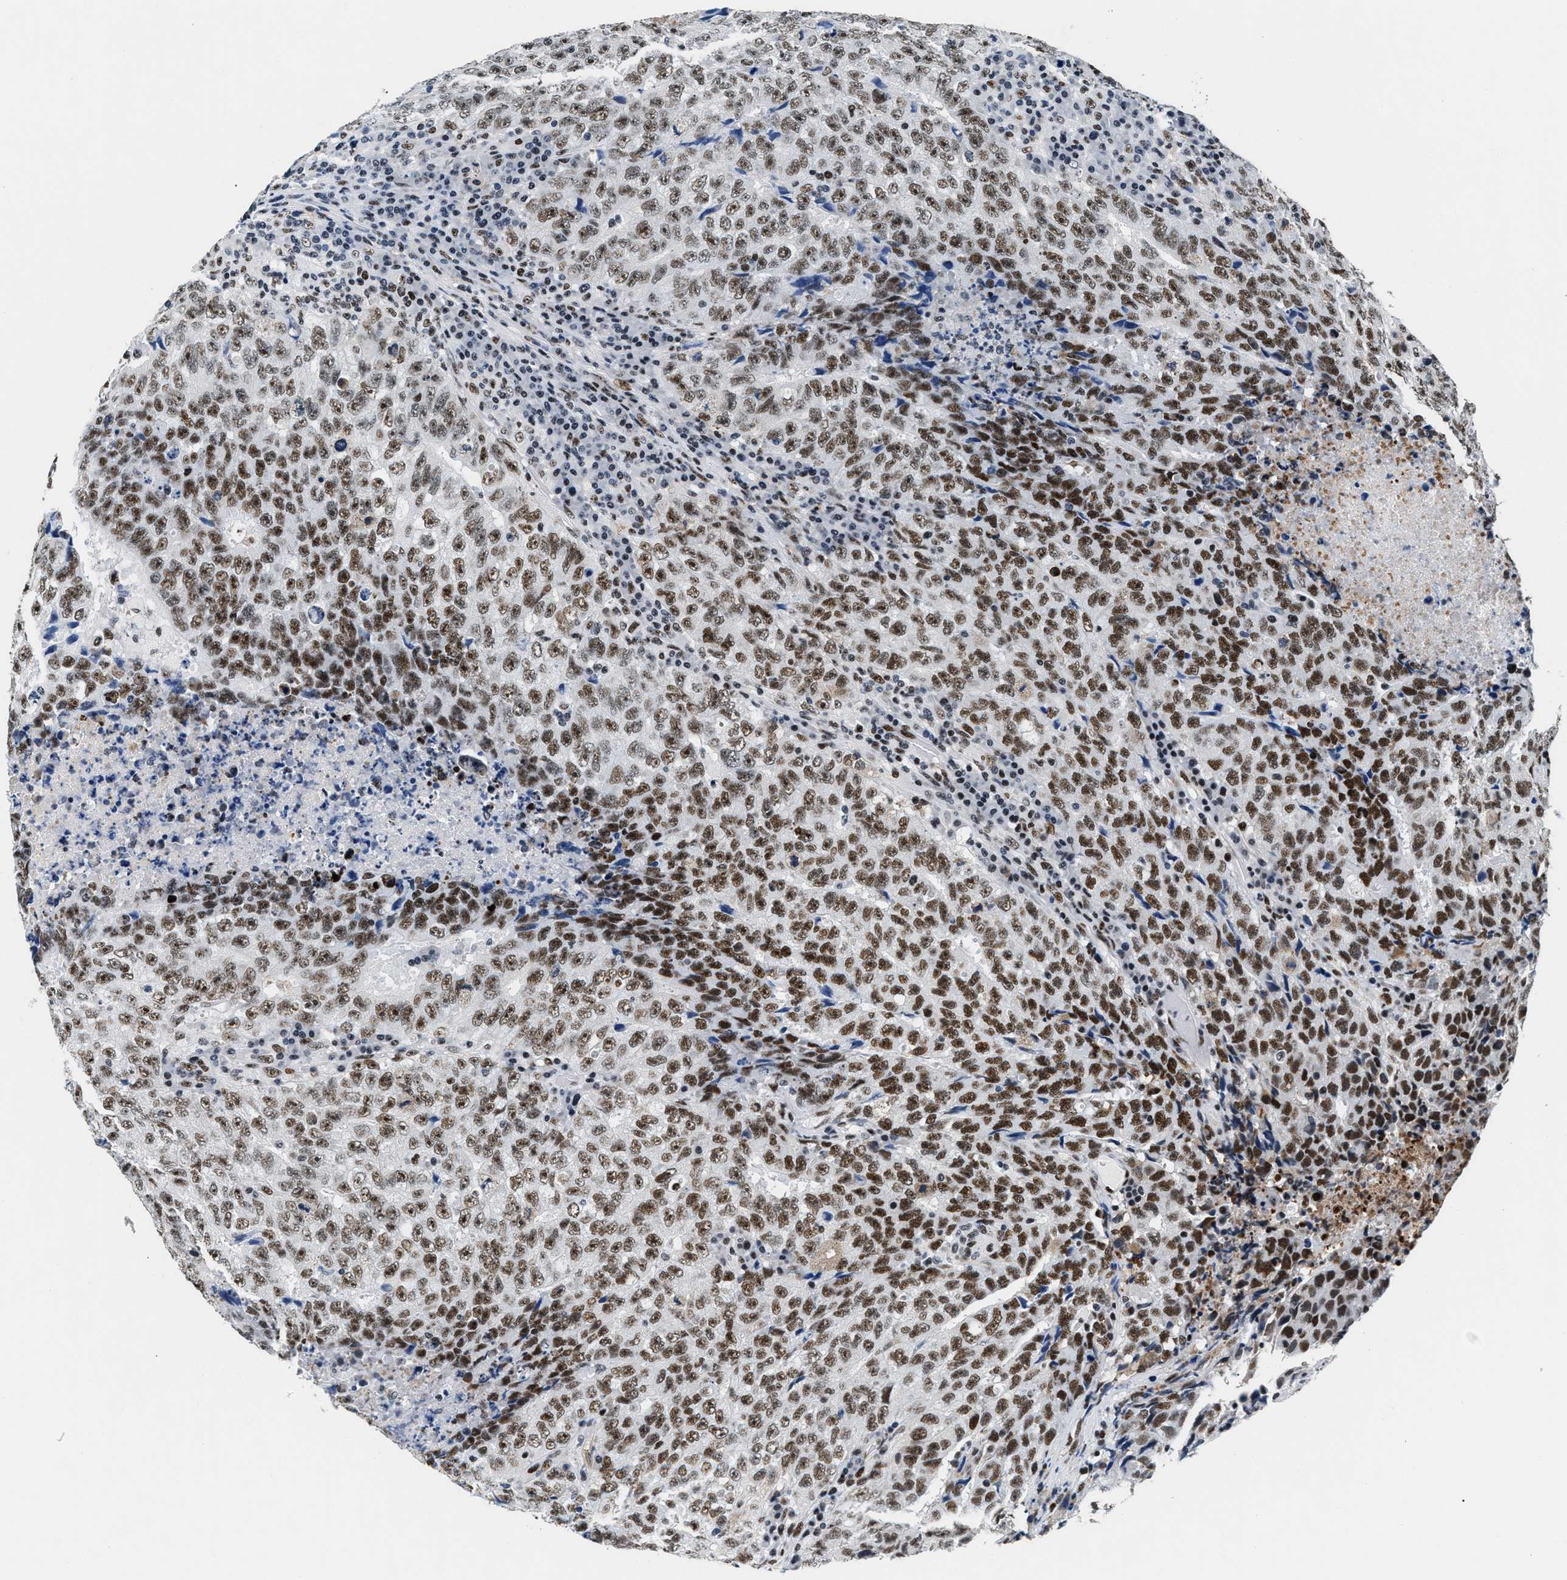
{"staining": {"intensity": "moderate", "quantity": ">75%", "location": "nuclear"}, "tissue": "testis cancer", "cell_type": "Tumor cells", "image_type": "cancer", "snomed": [{"axis": "morphology", "description": "Necrosis, NOS"}, {"axis": "morphology", "description": "Carcinoma, Embryonal, NOS"}, {"axis": "topography", "description": "Testis"}], "caption": "Human embryonal carcinoma (testis) stained for a protein (brown) demonstrates moderate nuclear positive positivity in about >75% of tumor cells.", "gene": "RAD50", "patient": {"sex": "male", "age": 19}}